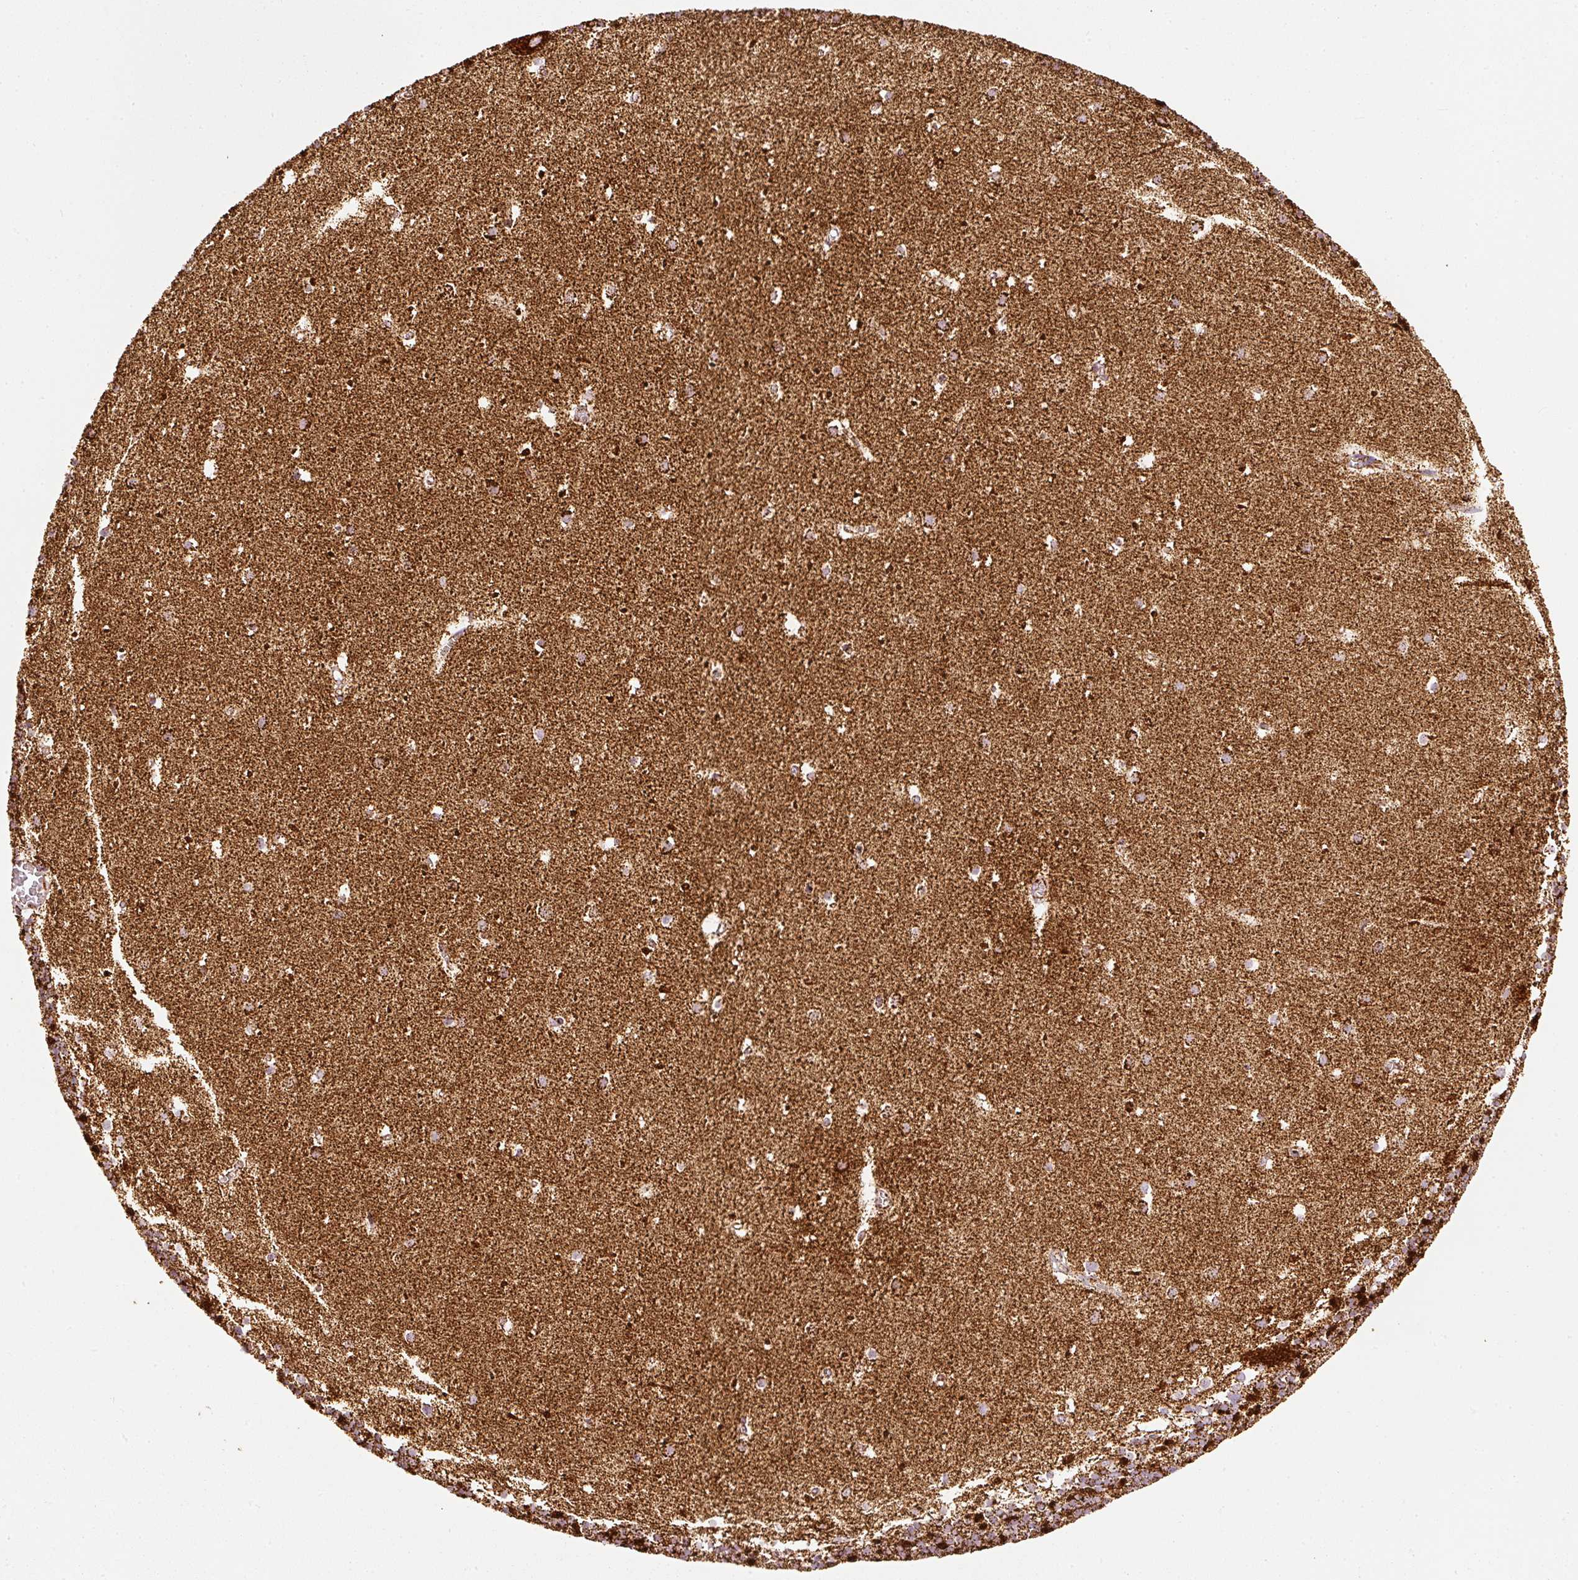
{"staining": {"intensity": "strong", "quantity": ">75%", "location": "cytoplasmic/membranous"}, "tissue": "cerebellum", "cell_type": "Cells in granular layer", "image_type": "normal", "snomed": [{"axis": "morphology", "description": "Normal tissue, NOS"}, {"axis": "topography", "description": "Cerebellum"}], "caption": "Cells in granular layer display high levels of strong cytoplasmic/membranous expression in approximately >75% of cells in normal human cerebellum.", "gene": "UQCRC1", "patient": {"sex": "male", "age": 54}}